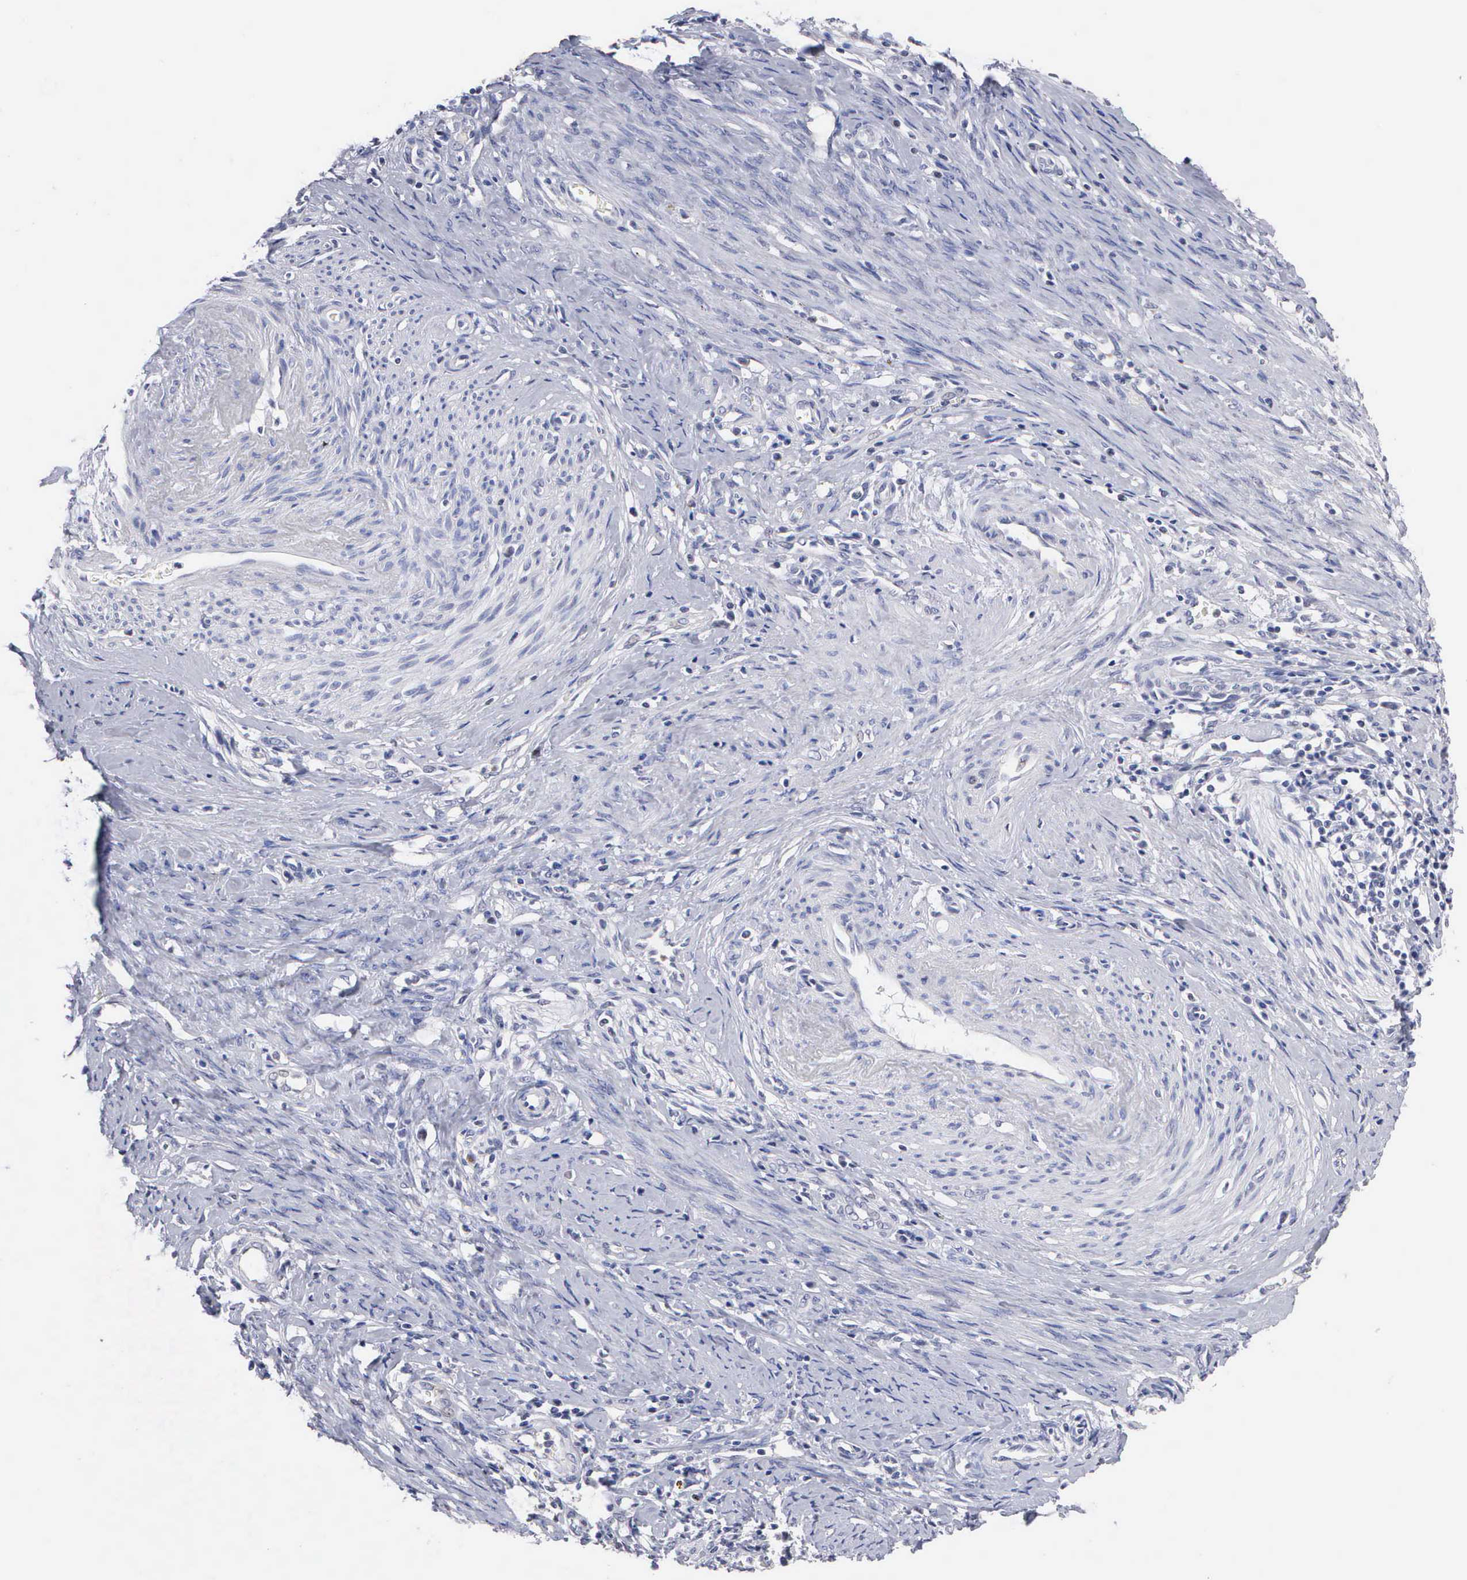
{"staining": {"intensity": "weak", "quantity": "<25%", "location": "nuclear"}, "tissue": "cervical cancer", "cell_type": "Tumor cells", "image_type": "cancer", "snomed": [{"axis": "morphology", "description": "Squamous cell carcinoma, NOS"}, {"axis": "topography", "description": "Cervix"}], "caption": "Cervical cancer (squamous cell carcinoma) stained for a protein using IHC exhibits no expression tumor cells.", "gene": "KDM6A", "patient": {"sex": "female", "age": 41}}